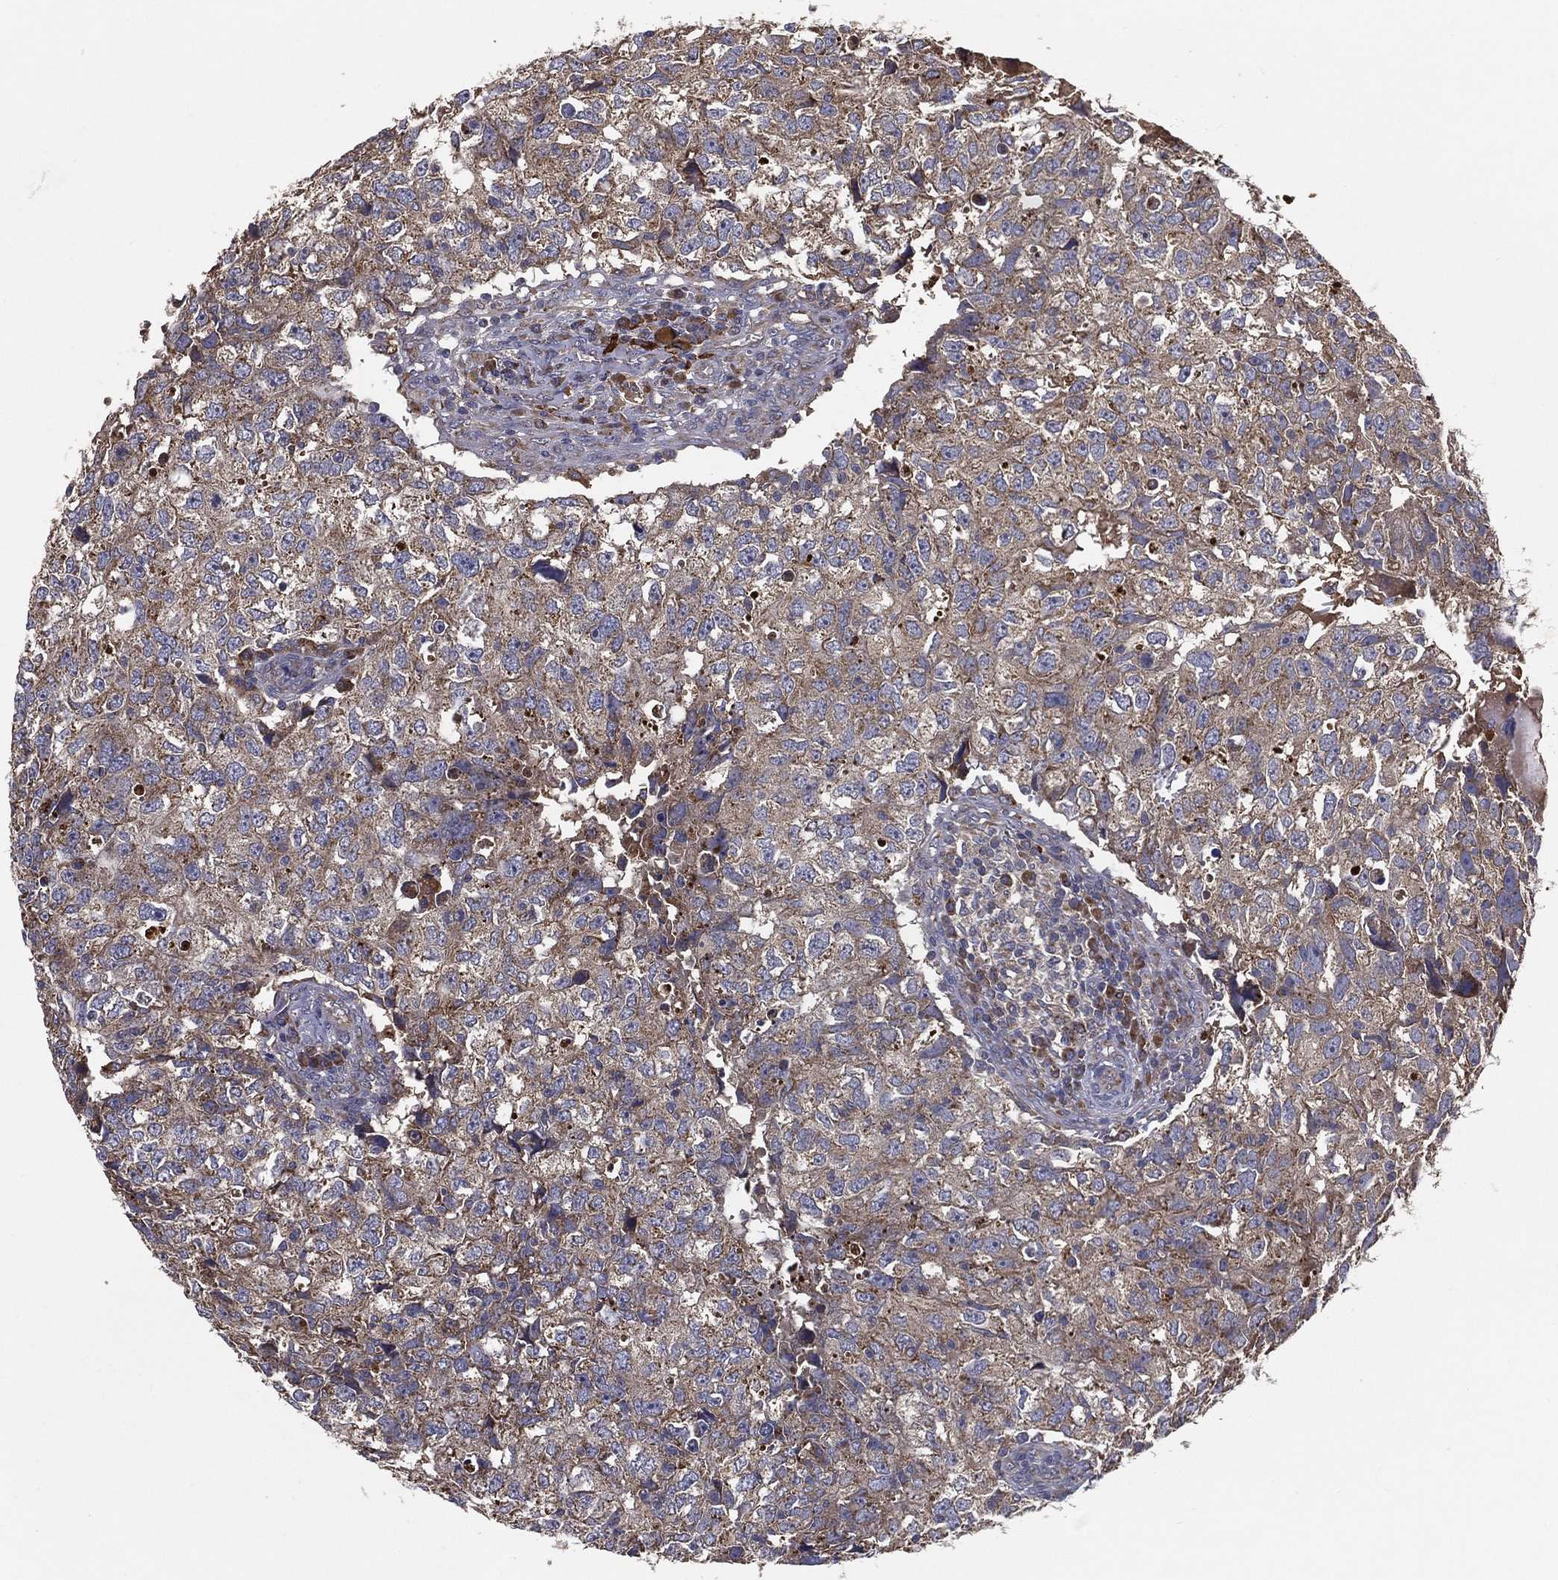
{"staining": {"intensity": "moderate", "quantity": ">75%", "location": "cytoplasmic/membranous"}, "tissue": "breast cancer", "cell_type": "Tumor cells", "image_type": "cancer", "snomed": [{"axis": "morphology", "description": "Duct carcinoma"}, {"axis": "topography", "description": "Breast"}], "caption": "Protein staining of invasive ductal carcinoma (breast) tissue shows moderate cytoplasmic/membranous positivity in approximately >75% of tumor cells.", "gene": "MT-ND1", "patient": {"sex": "female", "age": 30}}